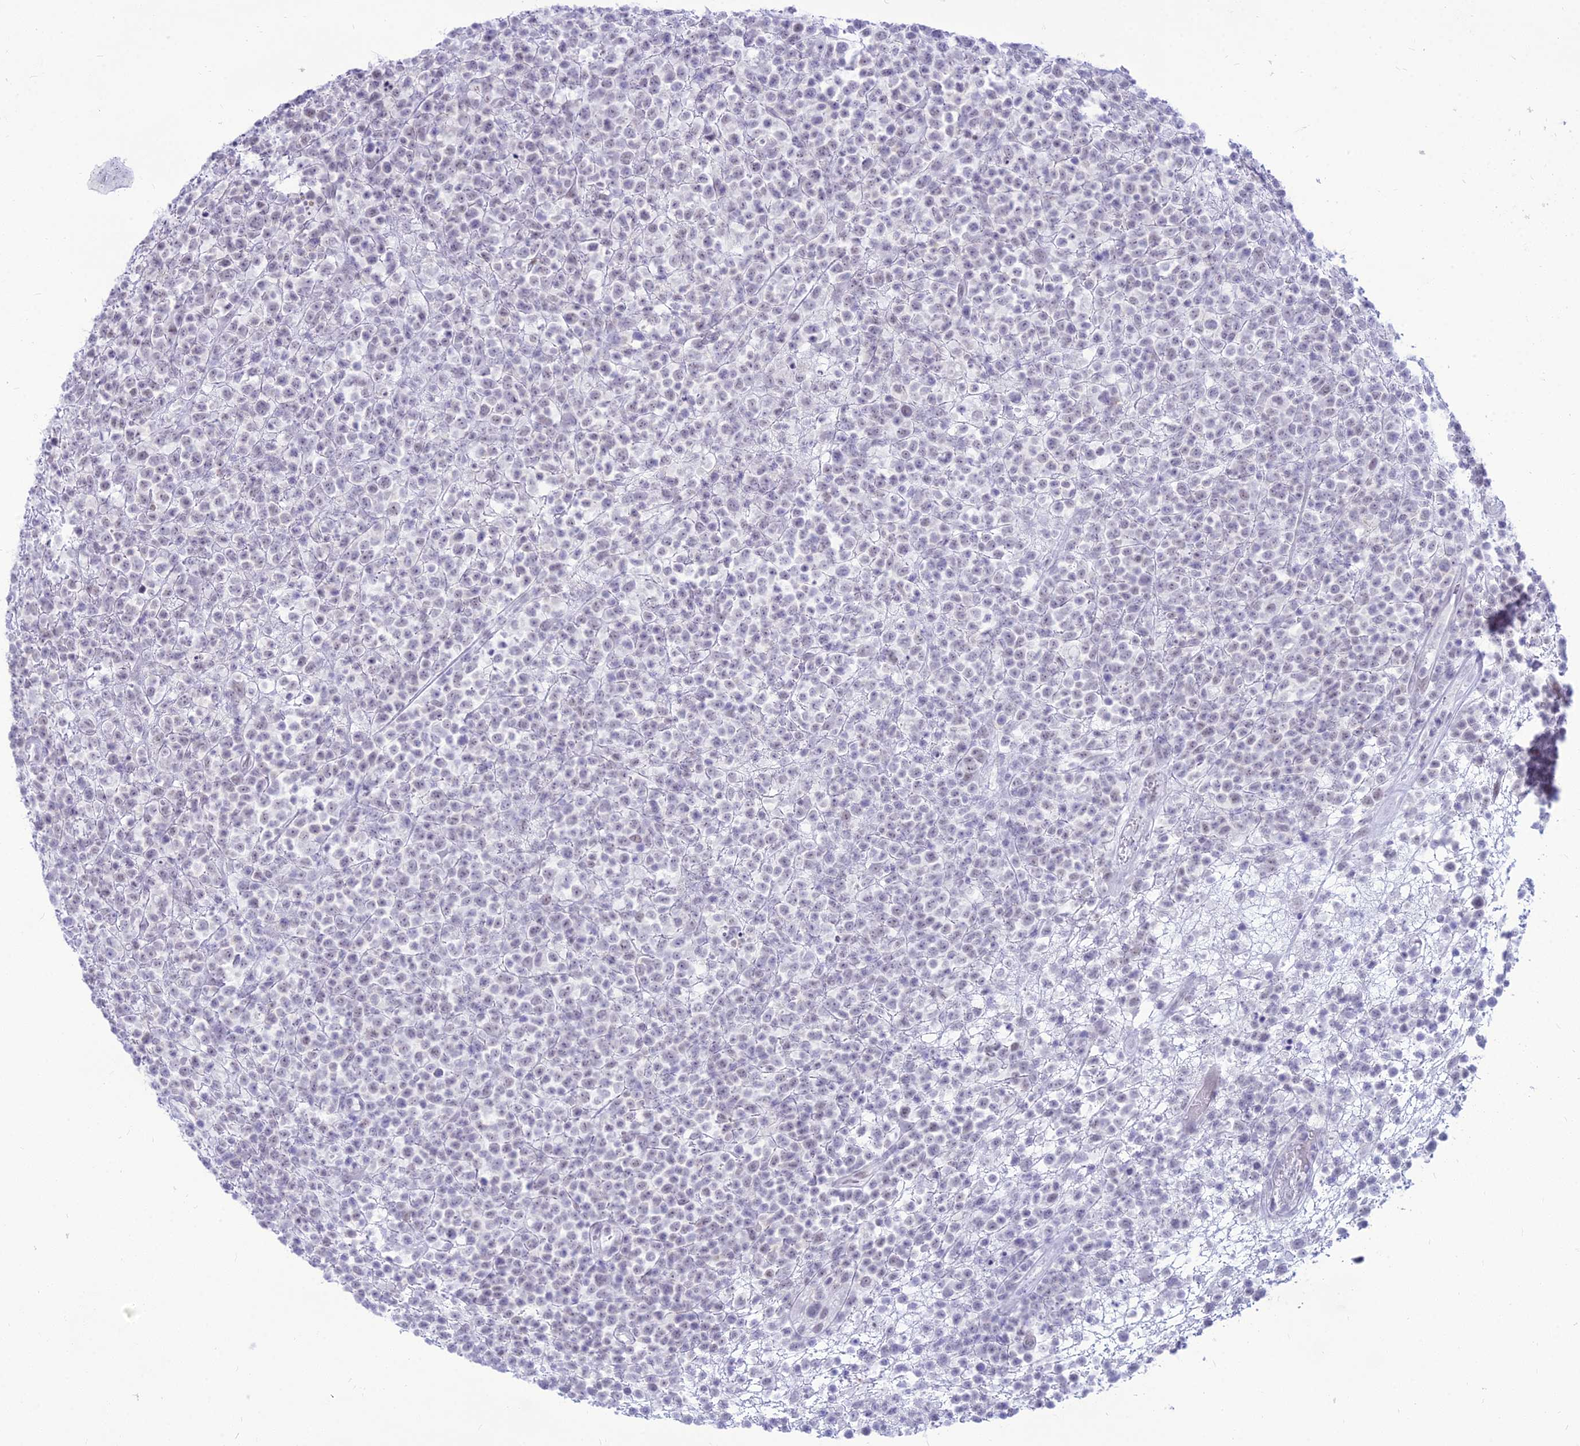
{"staining": {"intensity": "weak", "quantity": "<25%", "location": "nuclear"}, "tissue": "lymphoma", "cell_type": "Tumor cells", "image_type": "cancer", "snomed": [{"axis": "morphology", "description": "Malignant lymphoma, non-Hodgkin's type, High grade"}, {"axis": "topography", "description": "Colon"}], "caption": "Tumor cells are negative for protein expression in human lymphoma.", "gene": "DHX40", "patient": {"sex": "female", "age": 53}}